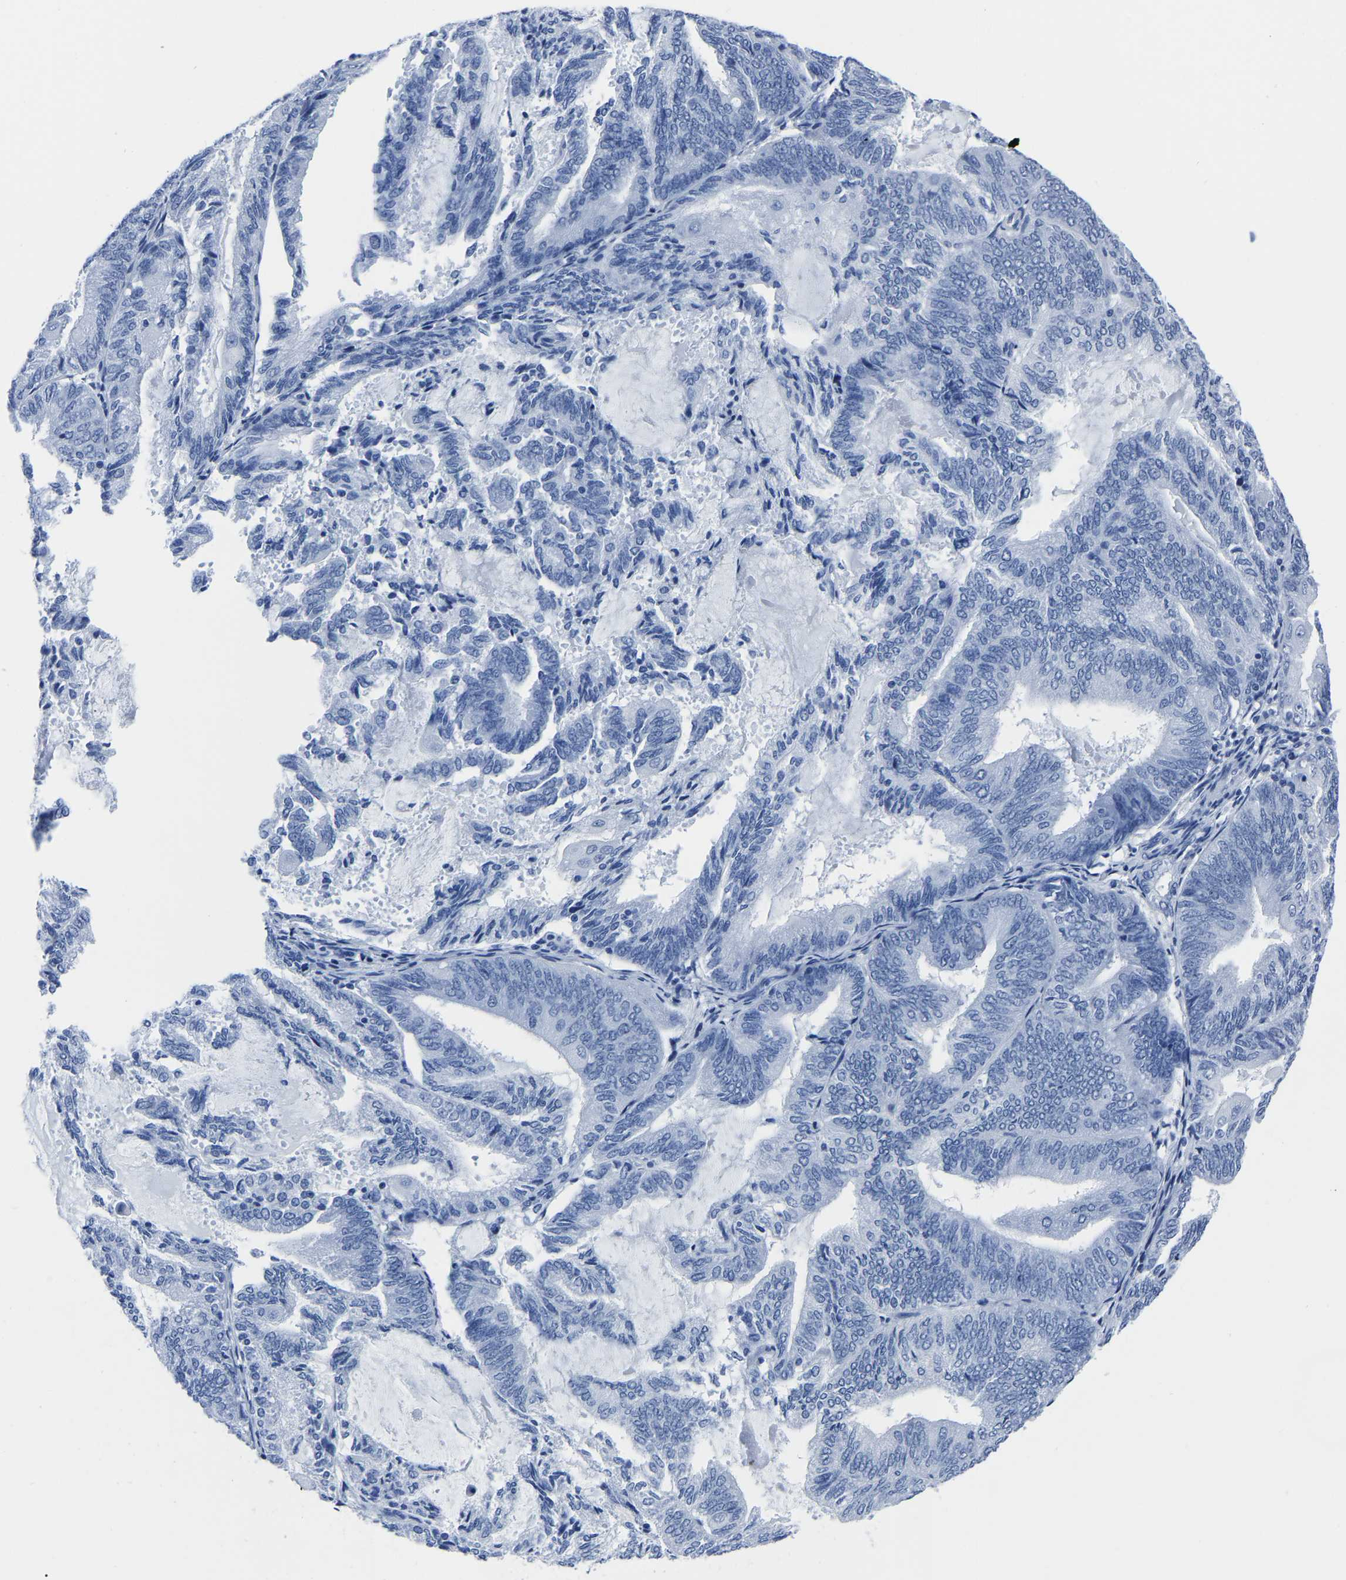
{"staining": {"intensity": "negative", "quantity": "none", "location": "none"}, "tissue": "endometrial cancer", "cell_type": "Tumor cells", "image_type": "cancer", "snomed": [{"axis": "morphology", "description": "Adenocarcinoma, NOS"}, {"axis": "topography", "description": "Endometrium"}], "caption": "High magnification brightfield microscopy of endometrial cancer stained with DAB (brown) and counterstained with hematoxylin (blue): tumor cells show no significant expression. (Stains: DAB immunohistochemistry (IHC) with hematoxylin counter stain, Microscopy: brightfield microscopy at high magnification).", "gene": "IMPG2", "patient": {"sex": "female", "age": 81}}